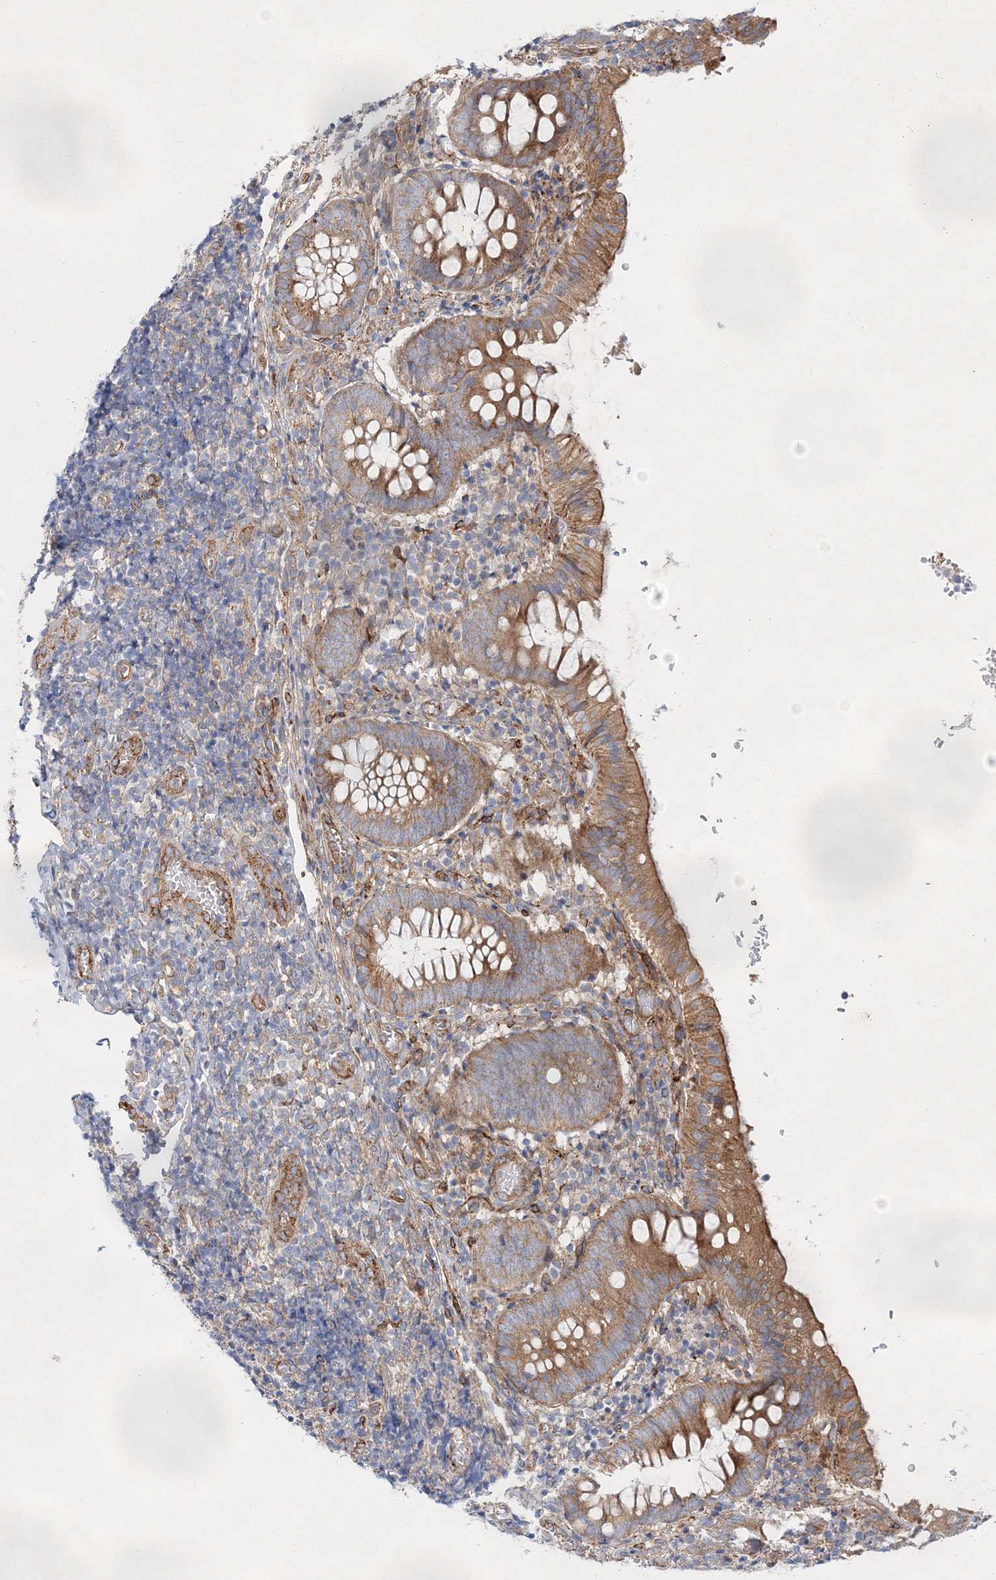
{"staining": {"intensity": "moderate", "quantity": ">75%", "location": "cytoplasmic/membranous"}, "tissue": "appendix", "cell_type": "Glandular cells", "image_type": "normal", "snomed": [{"axis": "morphology", "description": "Normal tissue, NOS"}, {"axis": "topography", "description": "Appendix"}], "caption": "Immunohistochemical staining of benign appendix shows >75% levels of moderate cytoplasmic/membranous protein staining in approximately >75% of glandular cells.", "gene": "ZFYVE16", "patient": {"sex": "male", "age": 8}}